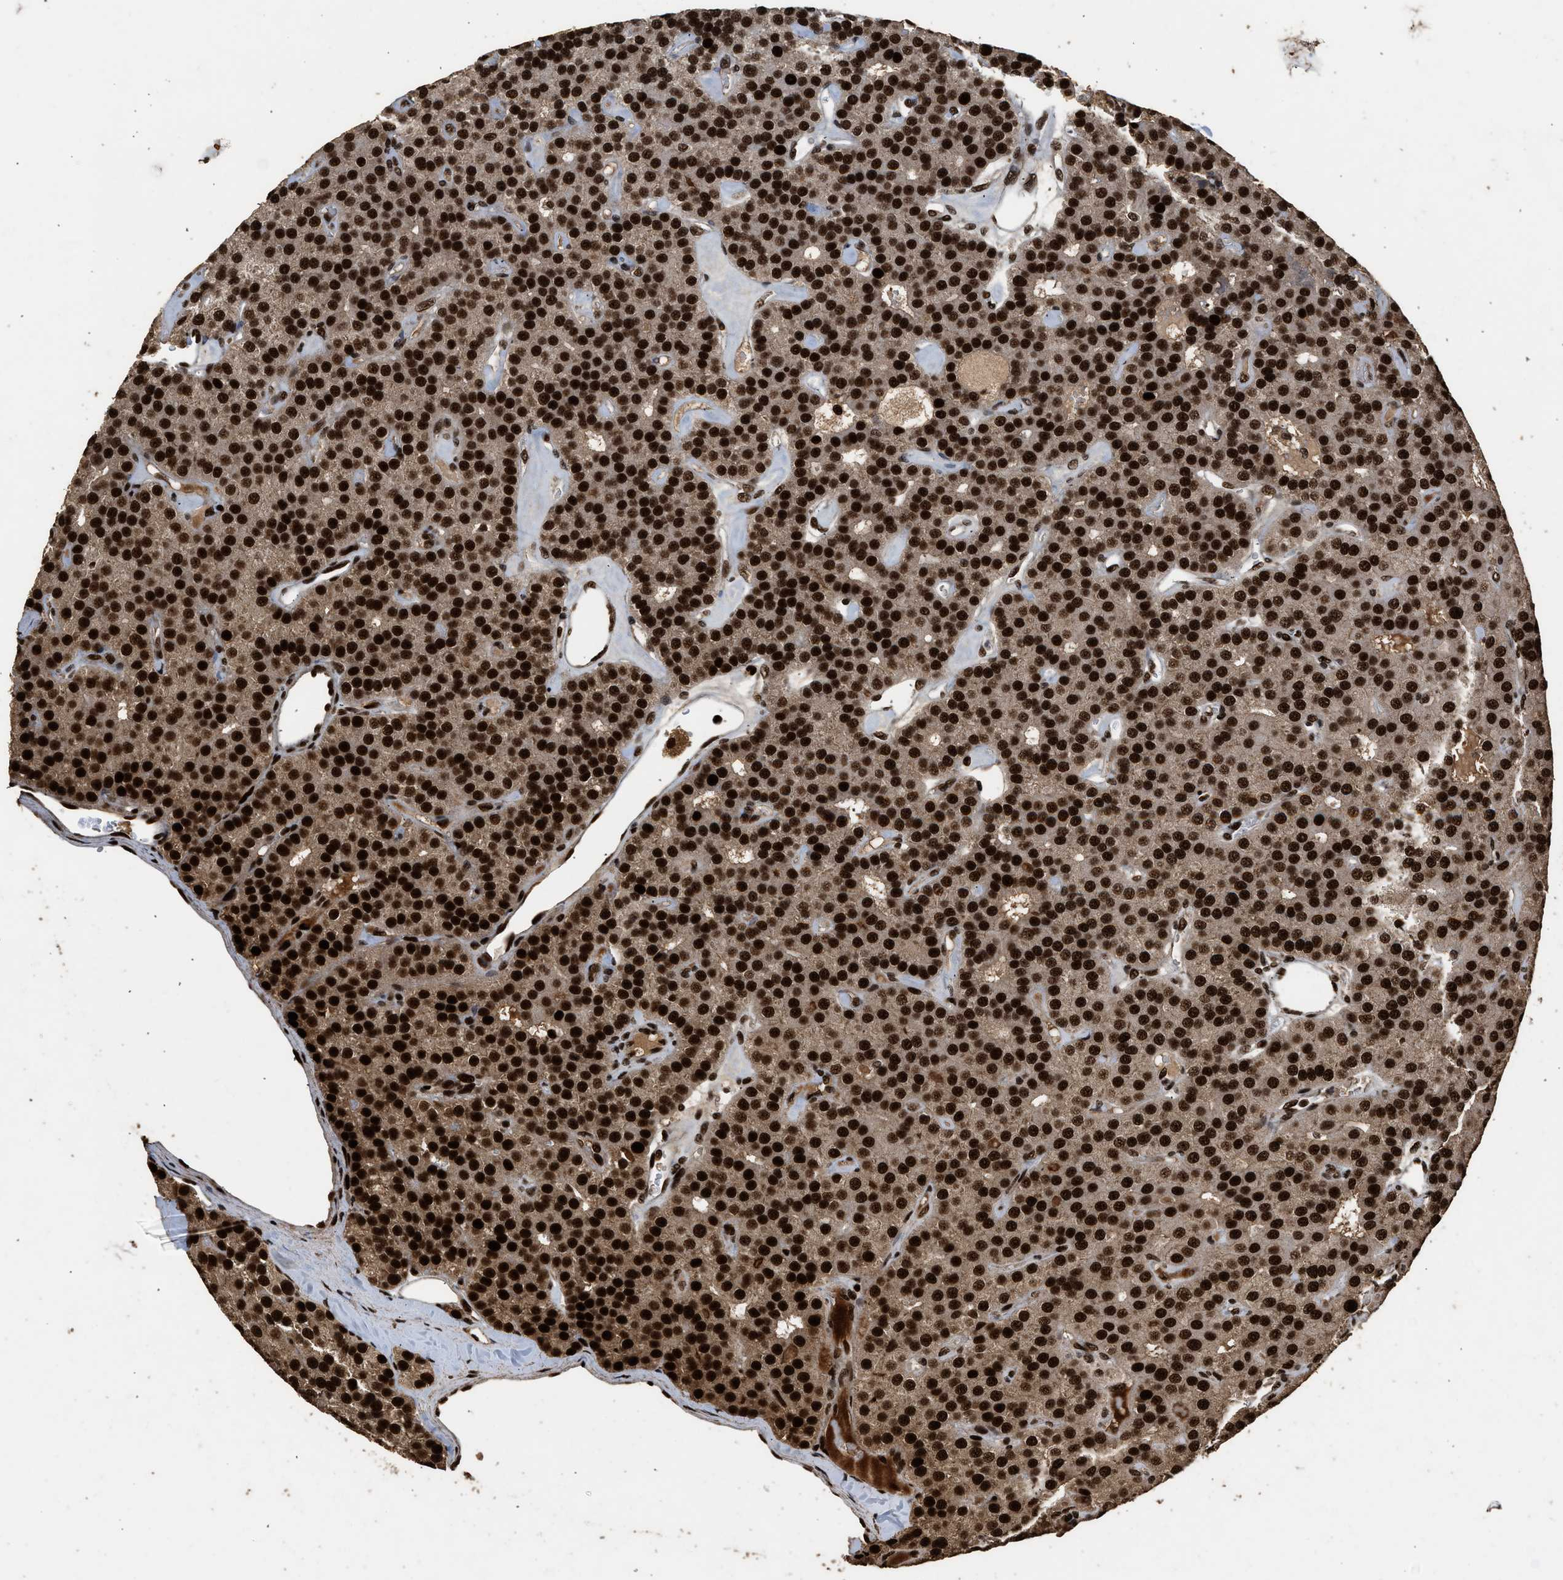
{"staining": {"intensity": "strong", "quantity": ">75%", "location": "cytoplasmic/membranous,nuclear"}, "tissue": "parathyroid gland", "cell_type": "Glandular cells", "image_type": "normal", "snomed": [{"axis": "morphology", "description": "Normal tissue, NOS"}, {"axis": "morphology", "description": "Adenoma, NOS"}, {"axis": "topography", "description": "Parathyroid gland"}], "caption": "High-magnification brightfield microscopy of benign parathyroid gland stained with DAB (brown) and counterstained with hematoxylin (blue). glandular cells exhibit strong cytoplasmic/membranous,nuclear expression is present in approximately>75% of cells. Using DAB (brown) and hematoxylin (blue) stains, captured at high magnification using brightfield microscopy.", "gene": "PPP4R3B", "patient": {"sex": "female", "age": 86}}